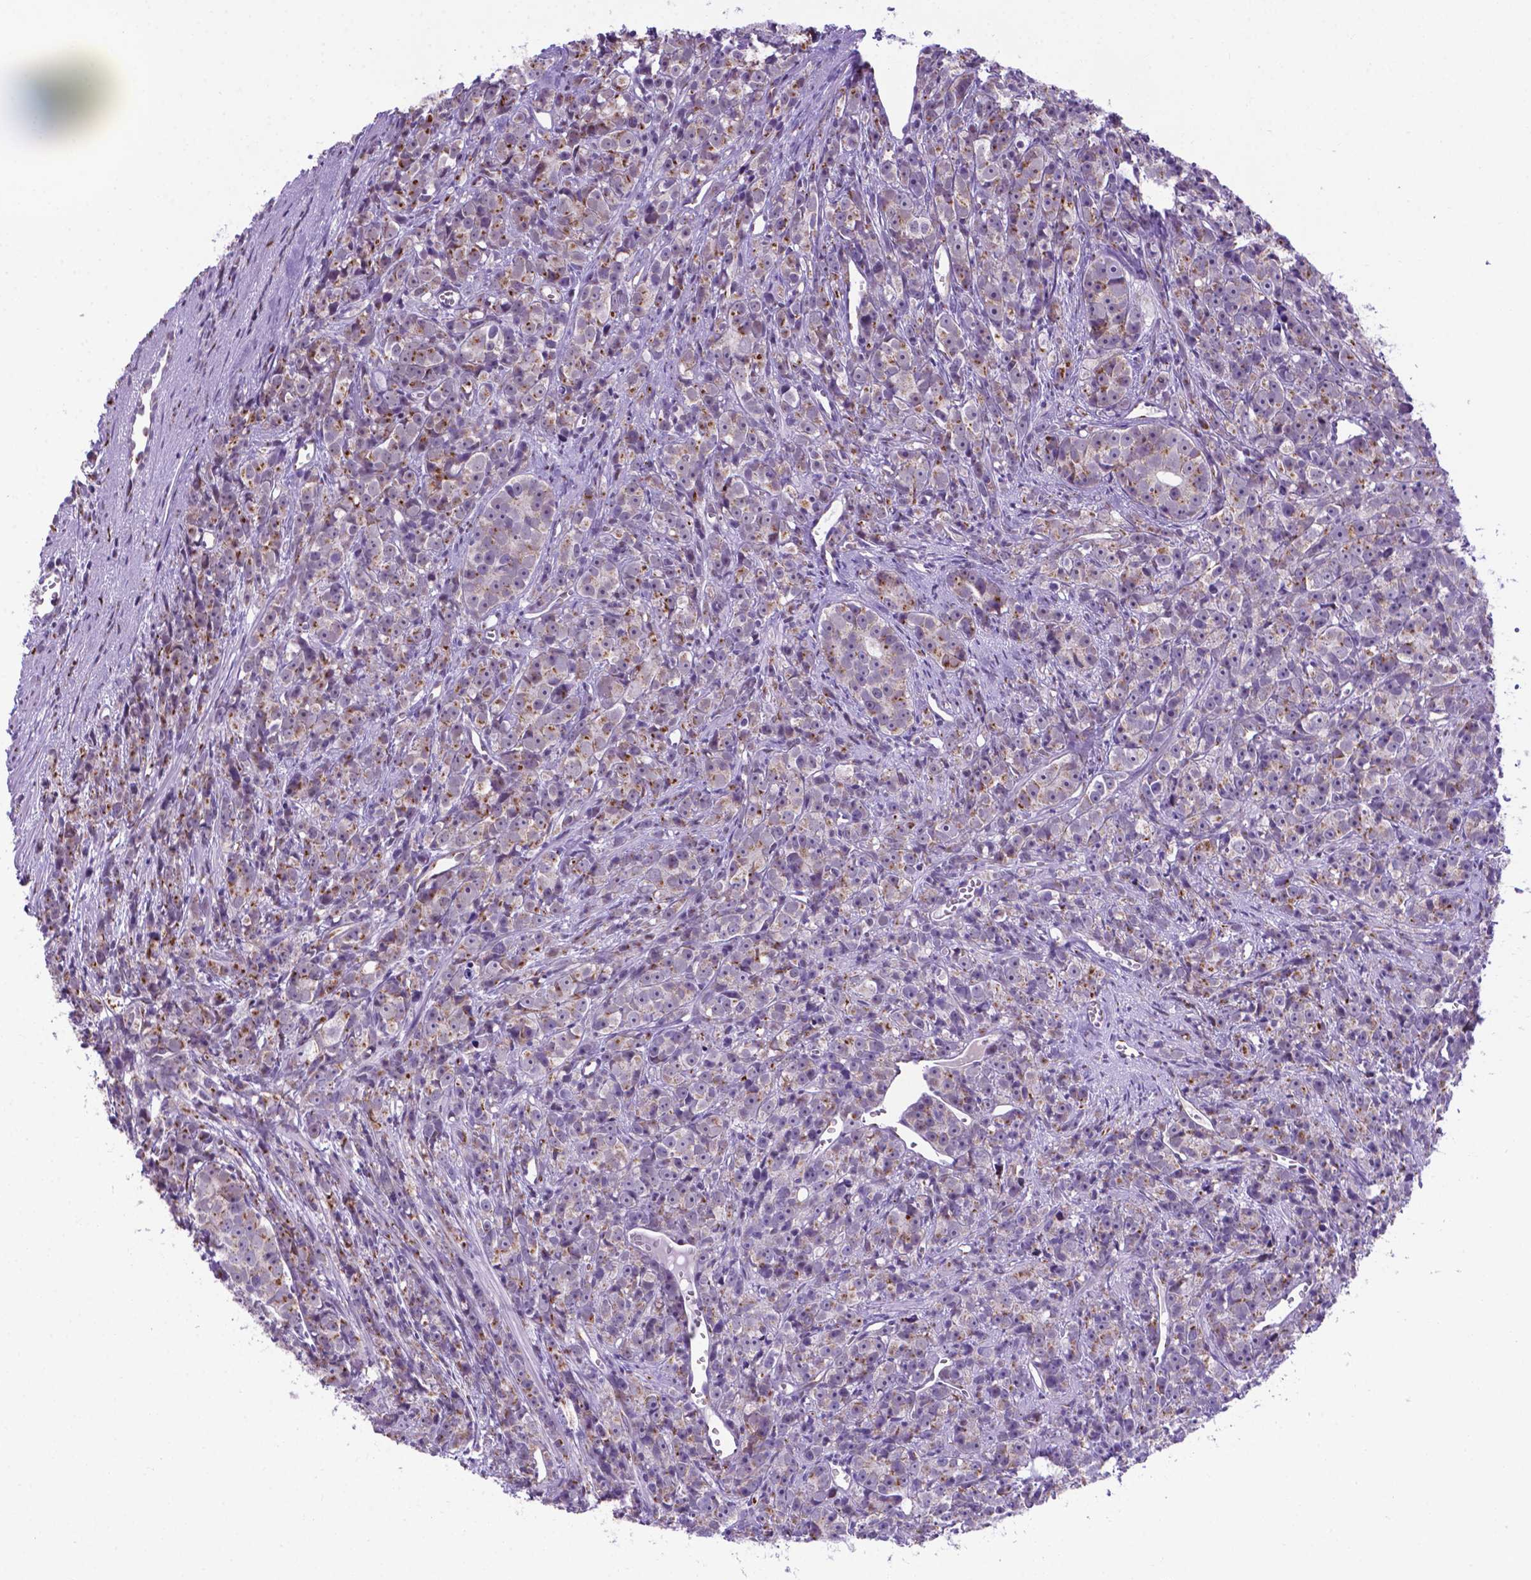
{"staining": {"intensity": "weak", "quantity": "25%-75%", "location": "cytoplasmic/membranous"}, "tissue": "prostate cancer", "cell_type": "Tumor cells", "image_type": "cancer", "snomed": [{"axis": "morphology", "description": "Adenocarcinoma, High grade"}, {"axis": "topography", "description": "Prostate"}], "caption": "Immunohistochemical staining of prostate cancer reveals low levels of weak cytoplasmic/membranous expression in approximately 25%-75% of tumor cells.", "gene": "MRPL10", "patient": {"sex": "male", "age": 77}}